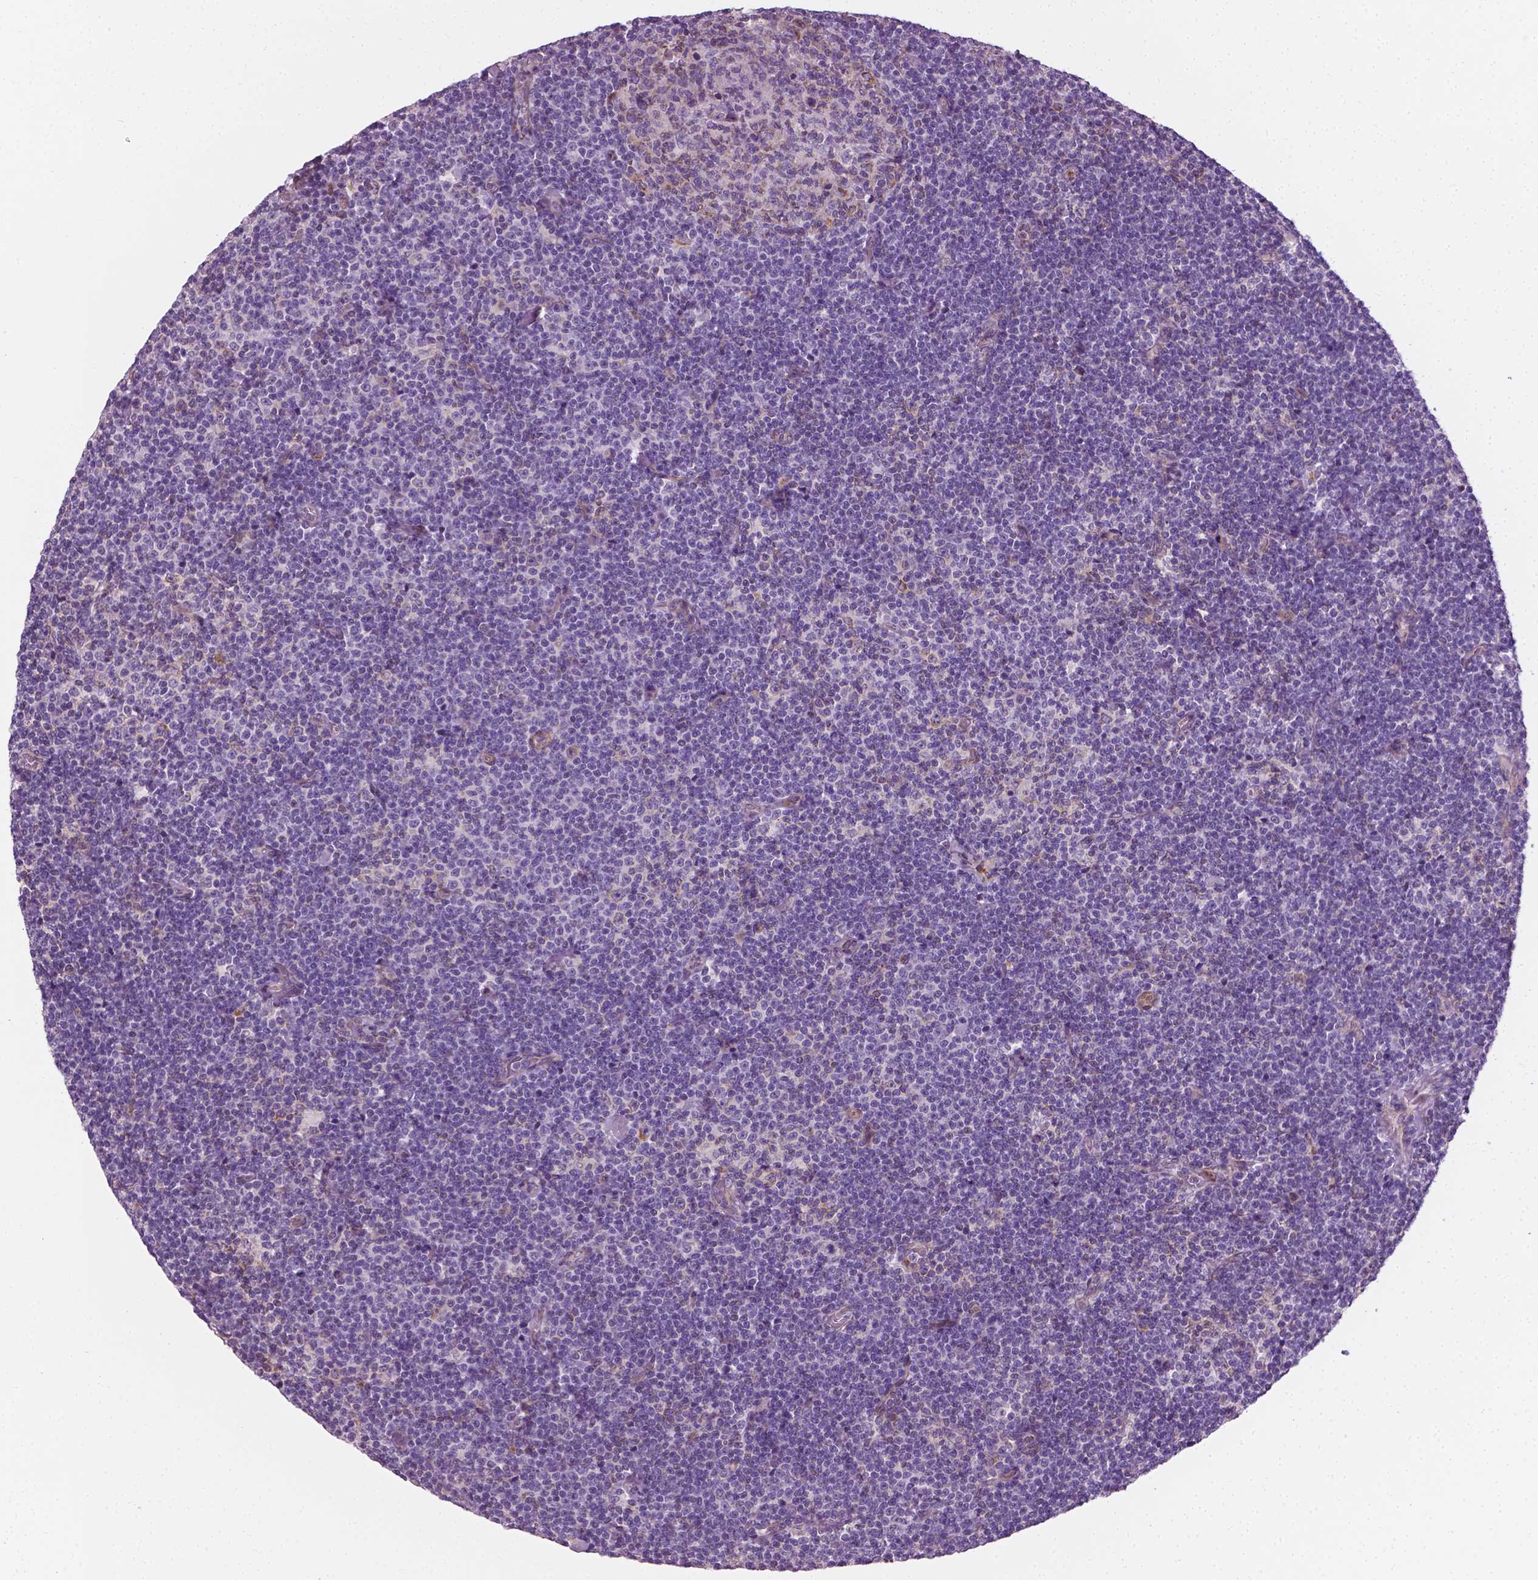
{"staining": {"intensity": "negative", "quantity": "none", "location": "none"}, "tissue": "lymphoma", "cell_type": "Tumor cells", "image_type": "cancer", "snomed": [{"axis": "morphology", "description": "Malignant lymphoma, non-Hodgkin's type, Low grade"}, {"axis": "topography", "description": "Lymph node"}], "caption": "Lymphoma was stained to show a protein in brown. There is no significant staining in tumor cells. (DAB immunohistochemistry with hematoxylin counter stain).", "gene": "PTX3", "patient": {"sex": "male", "age": 81}}